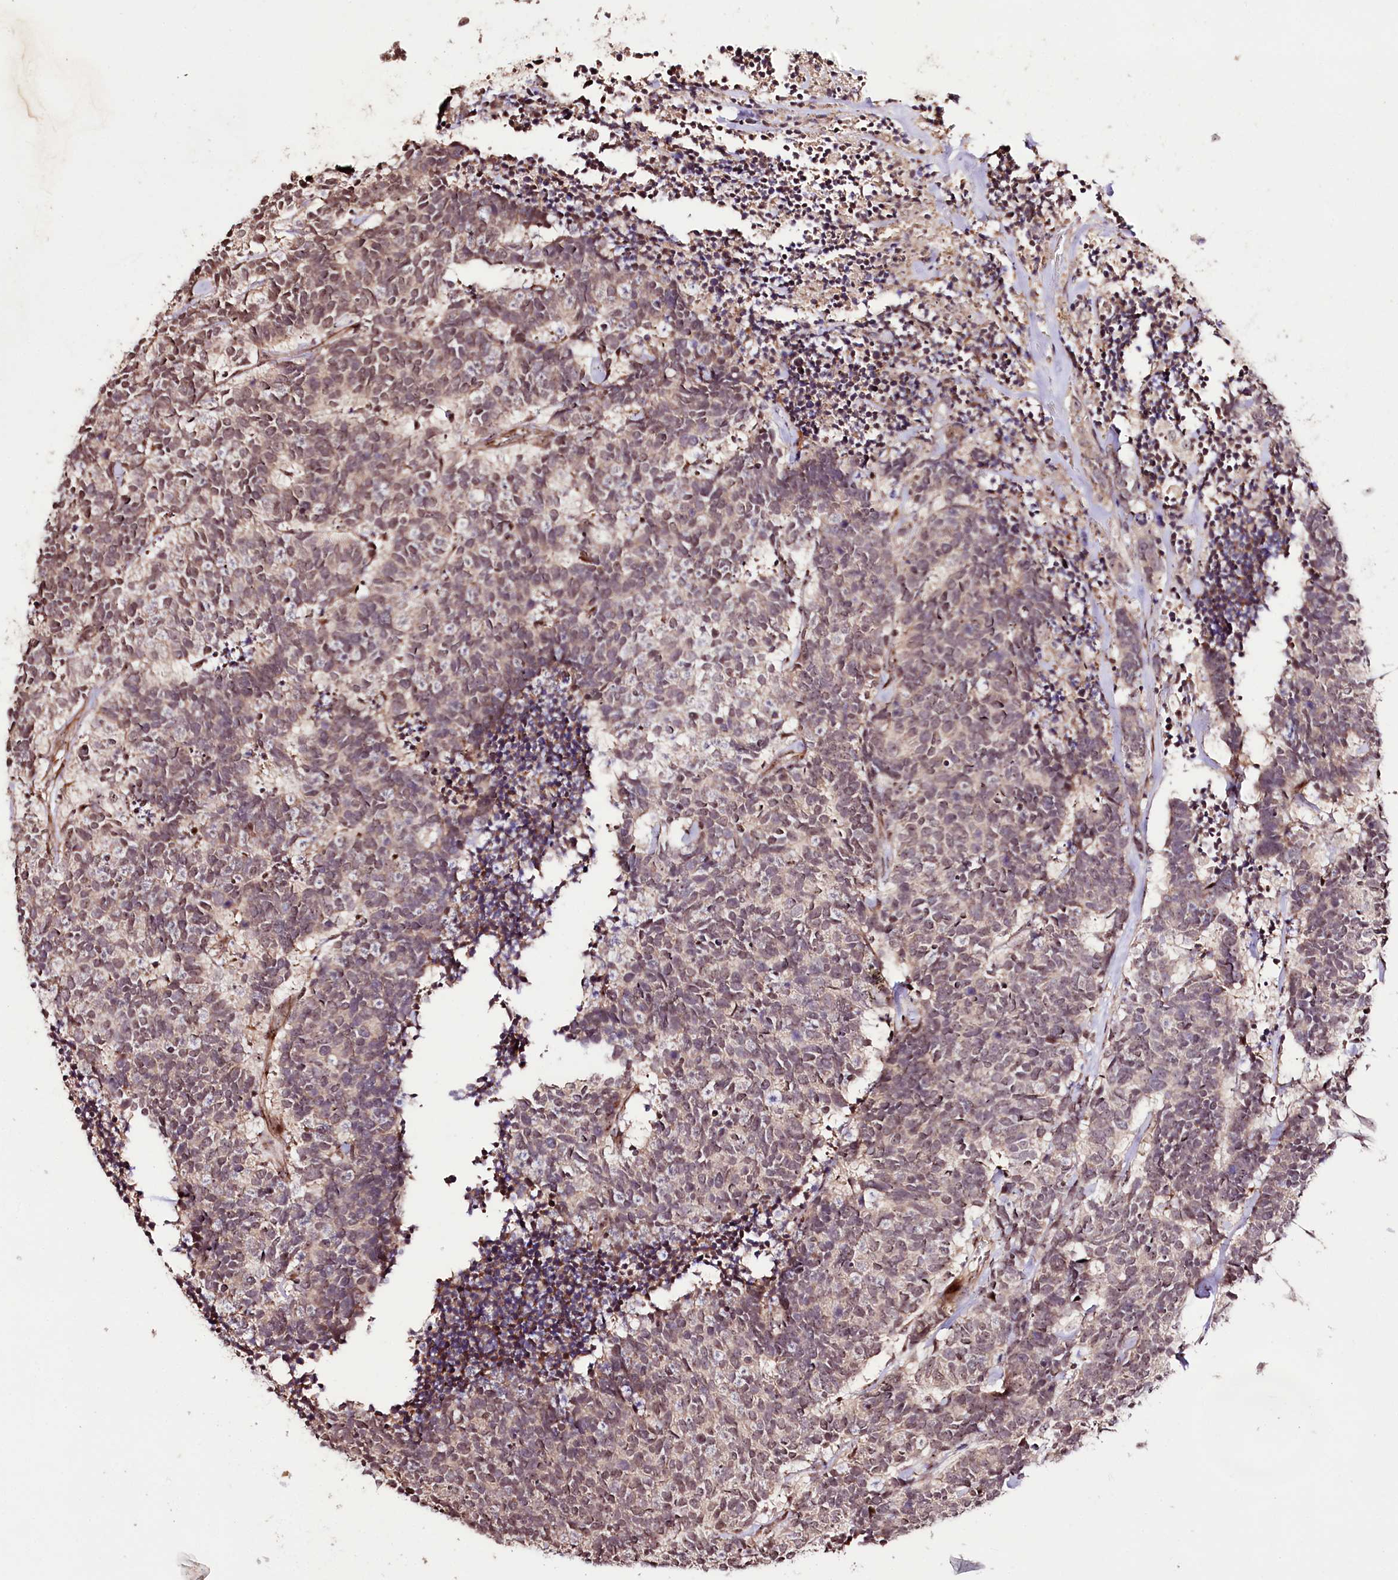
{"staining": {"intensity": "weak", "quantity": "25%-75%", "location": "cytoplasmic/membranous,nuclear"}, "tissue": "carcinoid", "cell_type": "Tumor cells", "image_type": "cancer", "snomed": [{"axis": "morphology", "description": "Carcinoma, NOS"}, {"axis": "morphology", "description": "Carcinoid, malignant, NOS"}, {"axis": "topography", "description": "Urinary bladder"}], "caption": "Carcinoma tissue shows weak cytoplasmic/membranous and nuclear expression in approximately 25%-75% of tumor cells The staining is performed using DAB (3,3'-diaminobenzidine) brown chromogen to label protein expression. The nuclei are counter-stained blue using hematoxylin.", "gene": "DMP1", "patient": {"sex": "male", "age": 57}}